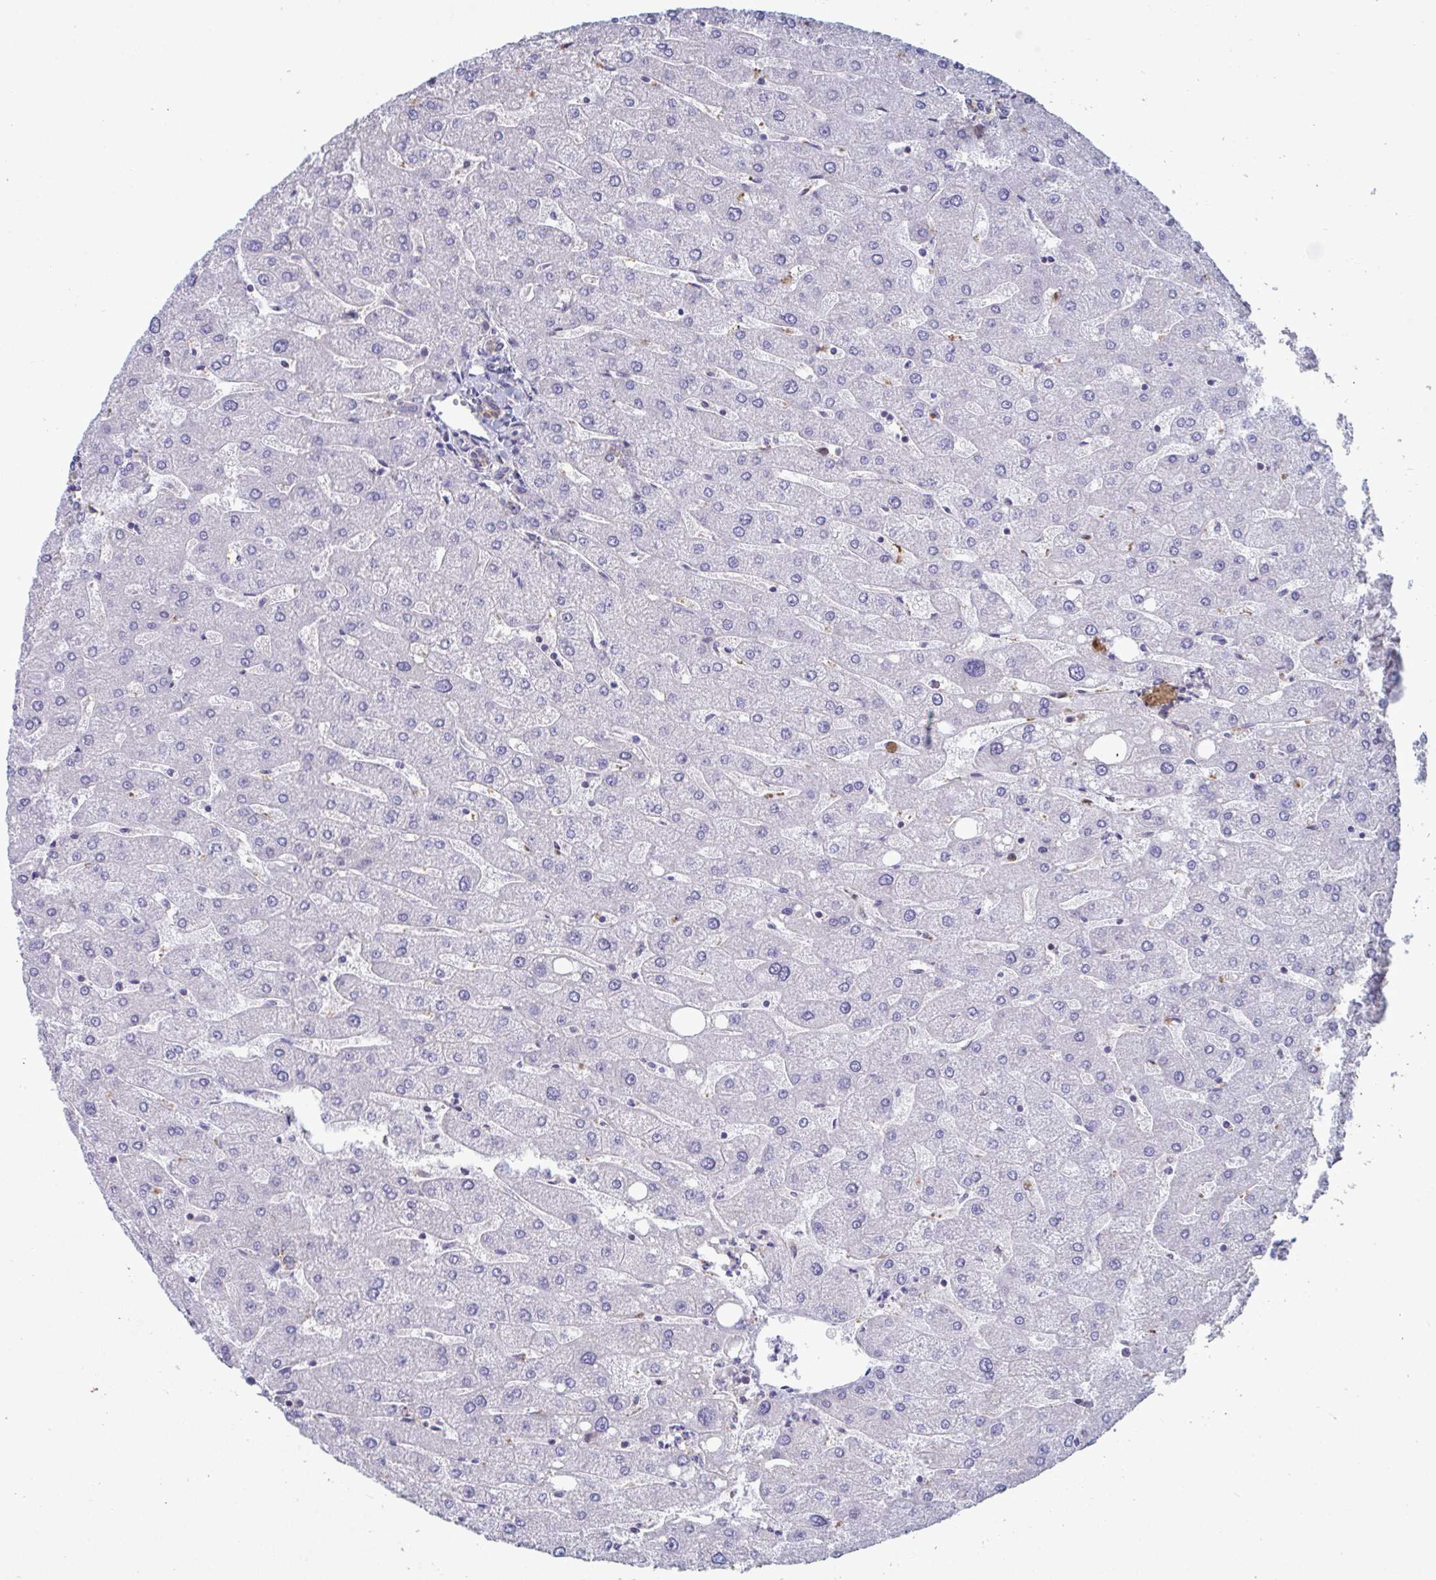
{"staining": {"intensity": "moderate", "quantity": ">75%", "location": "cytoplasmic/membranous"}, "tissue": "liver", "cell_type": "Cholangiocytes", "image_type": "normal", "snomed": [{"axis": "morphology", "description": "Normal tissue, NOS"}, {"axis": "topography", "description": "Liver"}], "caption": "Immunohistochemistry (IHC) (DAB (3,3'-diaminobenzidine)) staining of unremarkable human liver exhibits moderate cytoplasmic/membranous protein expression in approximately >75% of cholangiocytes. (Brightfield microscopy of DAB IHC at high magnification).", "gene": "BCAT2", "patient": {"sex": "male", "age": 67}}